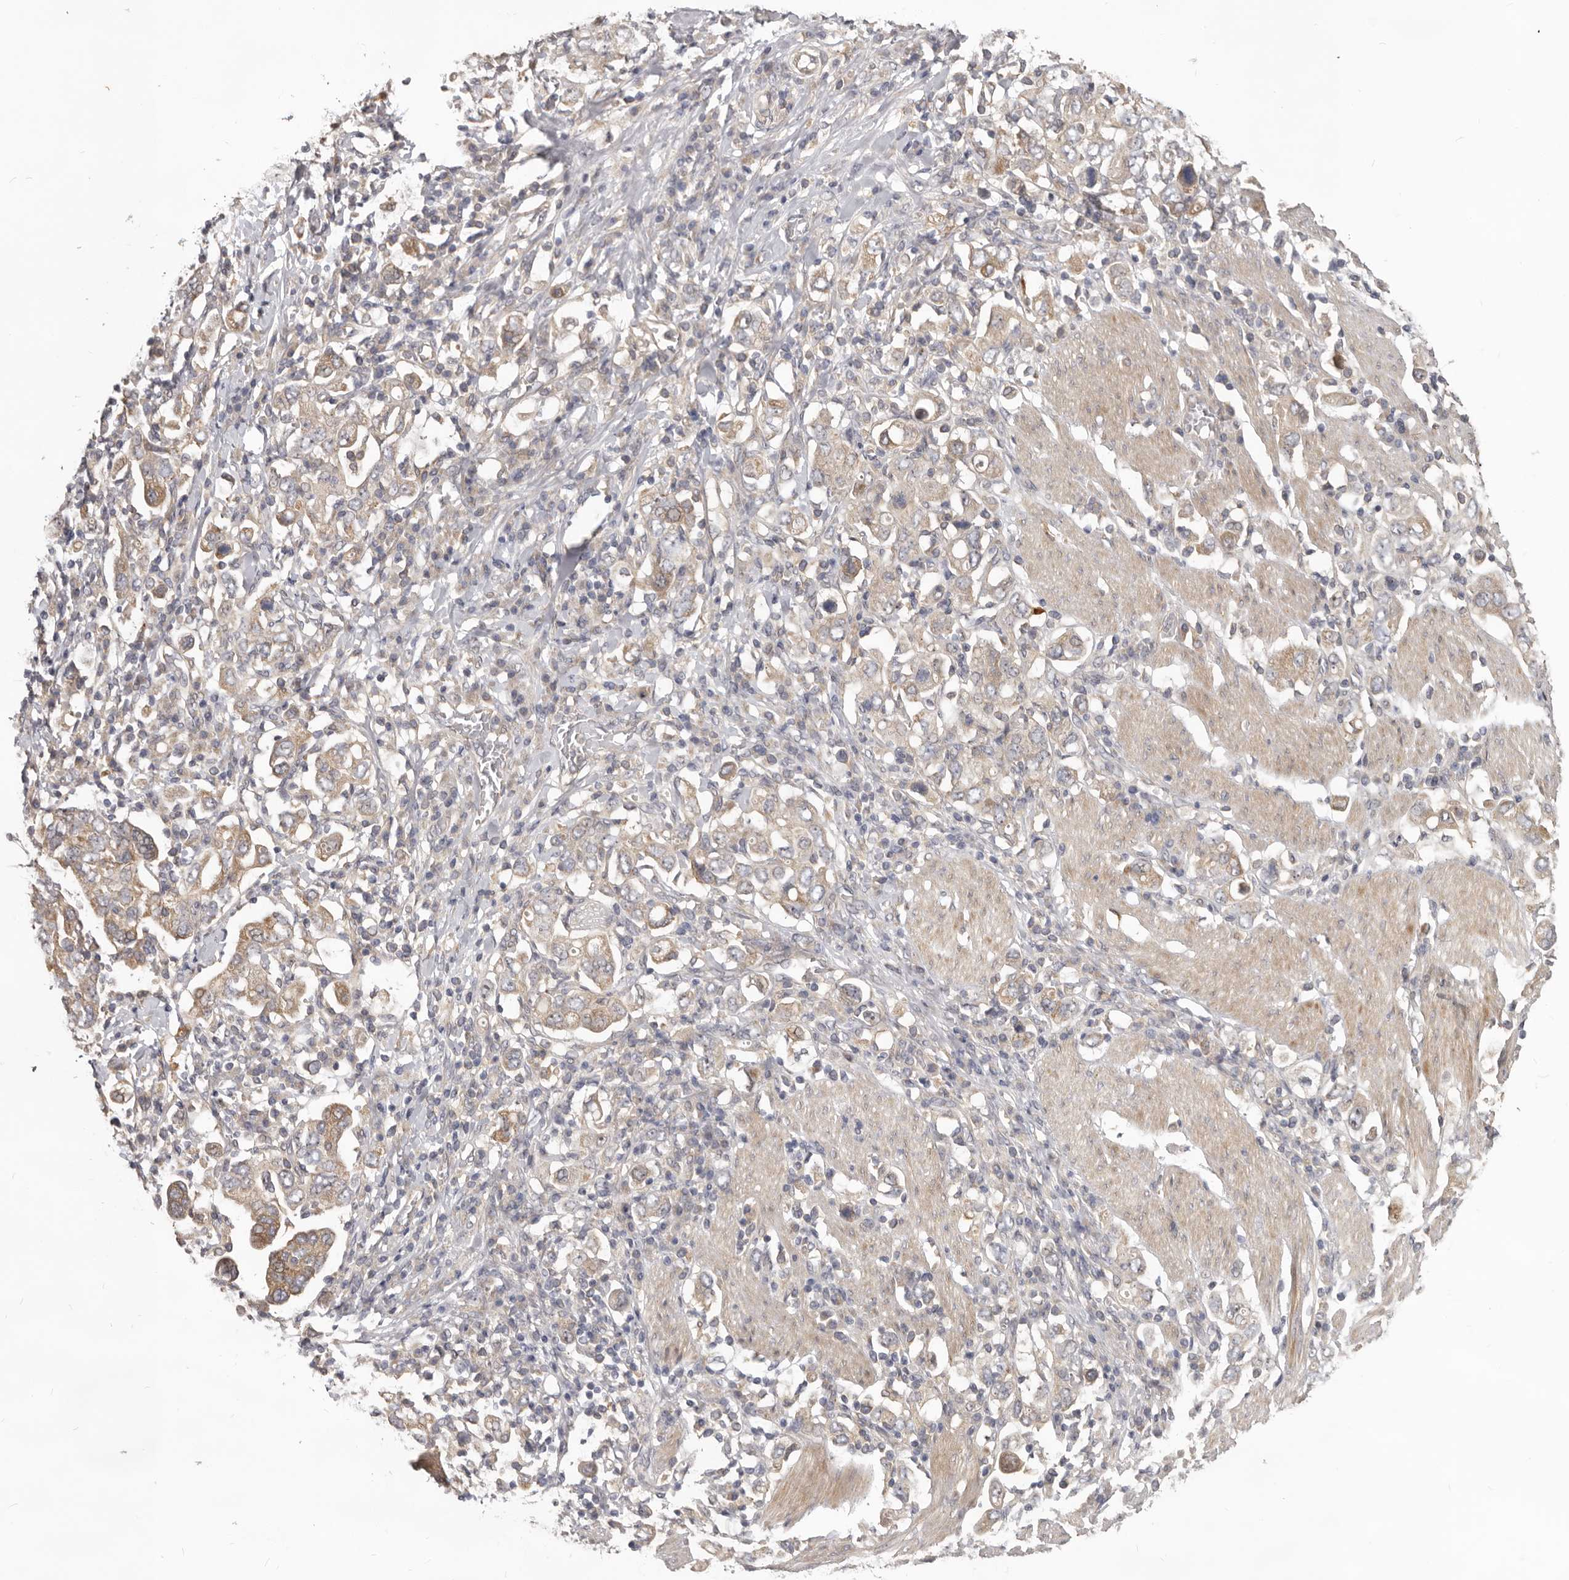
{"staining": {"intensity": "weak", "quantity": "25%-75%", "location": "cytoplasmic/membranous"}, "tissue": "stomach cancer", "cell_type": "Tumor cells", "image_type": "cancer", "snomed": [{"axis": "morphology", "description": "Adenocarcinoma, NOS"}, {"axis": "topography", "description": "Stomach, upper"}], "caption": "The immunohistochemical stain labels weak cytoplasmic/membranous positivity in tumor cells of stomach cancer (adenocarcinoma) tissue.", "gene": "HINT3", "patient": {"sex": "male", "age": 62}}